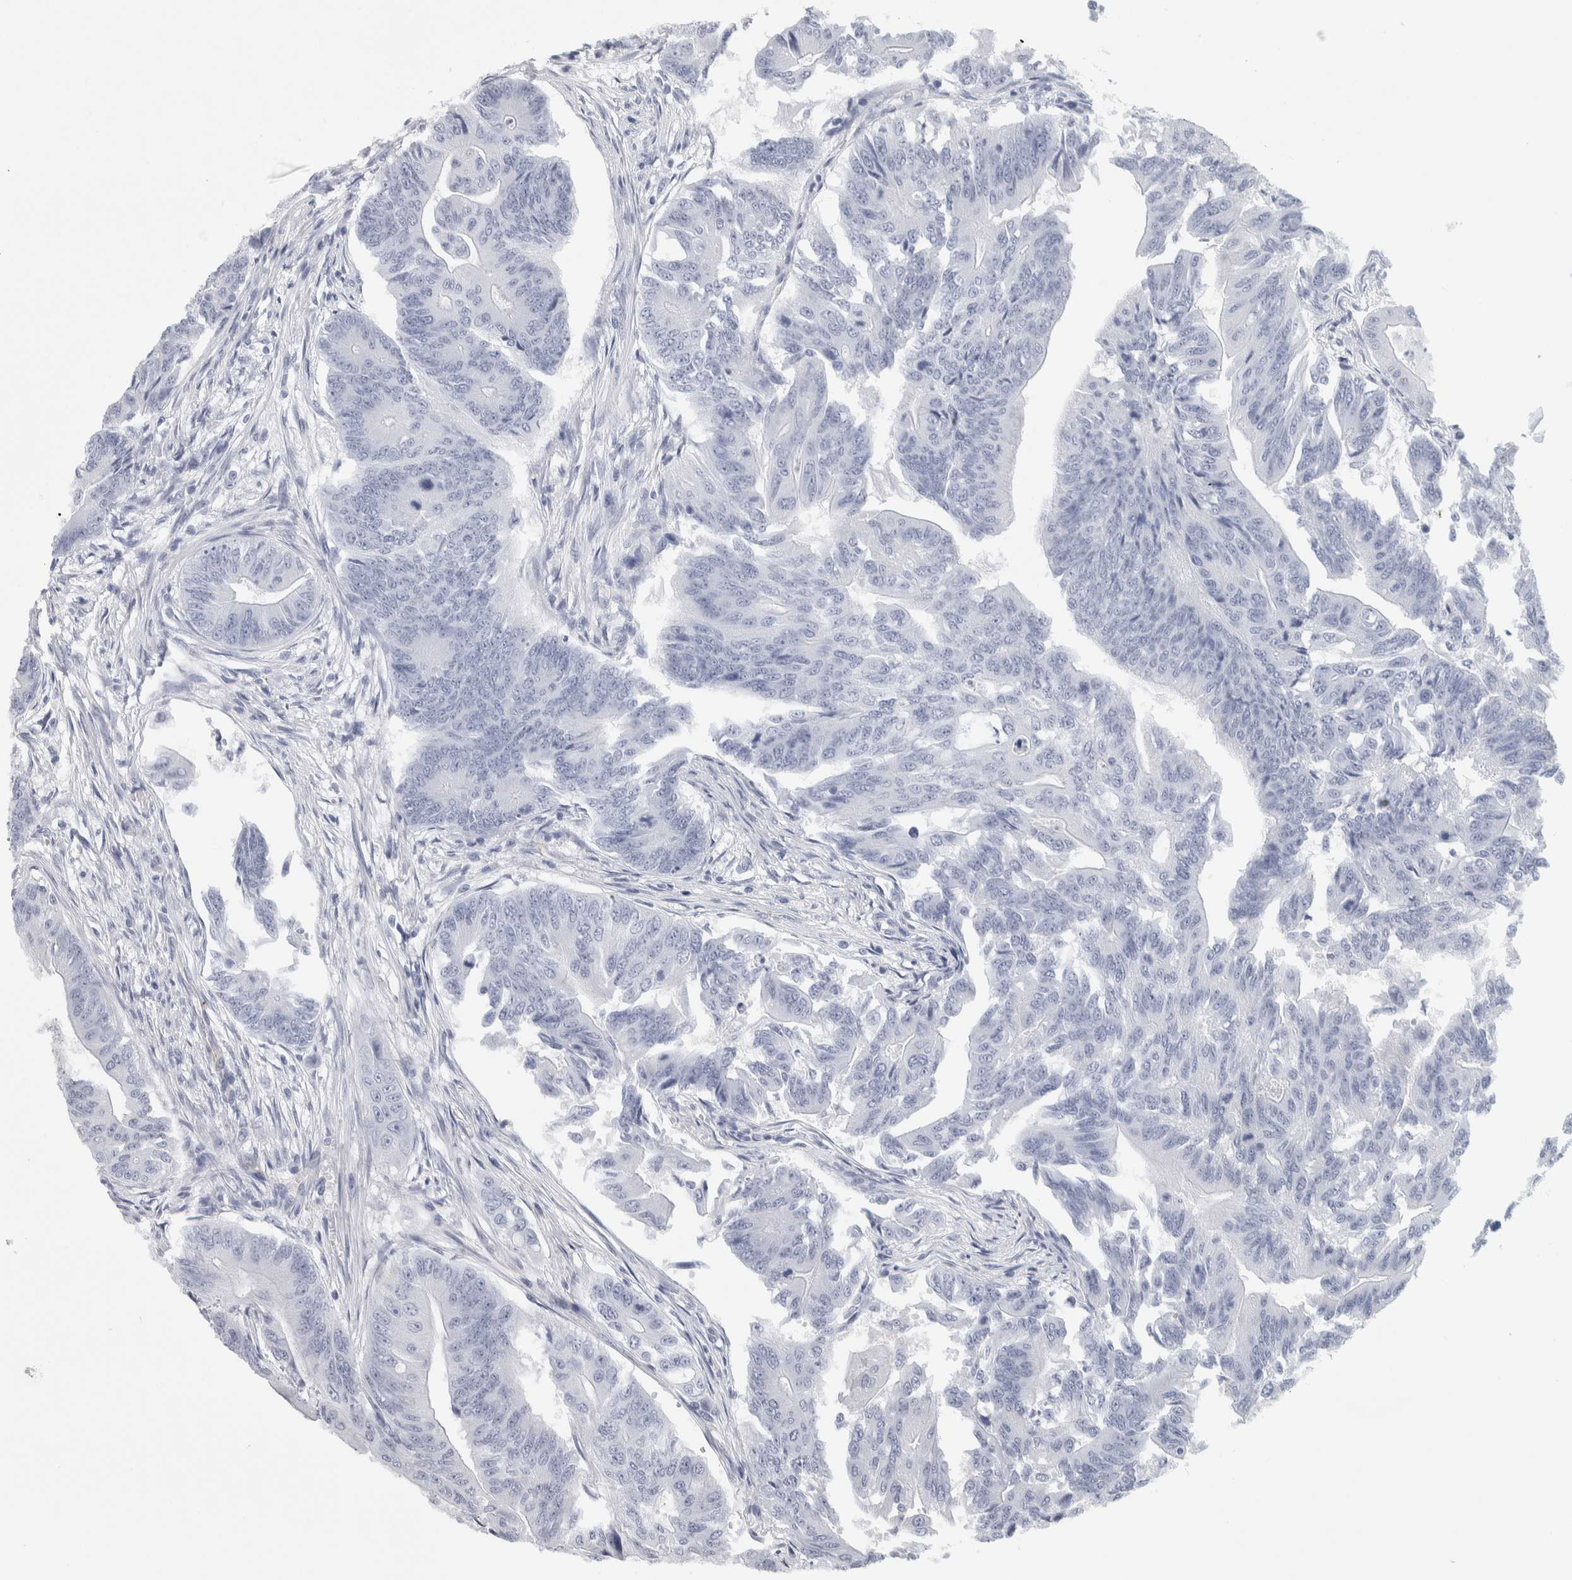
{"staining": {"intensity": "negative", "quantity": "none", "location": "none"}, "tissue": "colorectal cancer", "cell_type": "Tumor cells", "image_type": "cancer", "snomed": [{"axis": "morphology", "description": "Adenoma, NOS"}, {"axis": "morphology", "description": "Adenocarcinoma, NOS"}, {"axis": "topography", "description": "Colon"}], "caption": "A high-resolution photomicrograph shows immunohistochemistry (IHC) staining of colorectal cancer (adenoma), which displays no significant positivity in tumor cells. (IHC, brightfield microscopy, high magnification).", "gene": "ZNF862", "patient": {"sex": "male", "age": 79}}